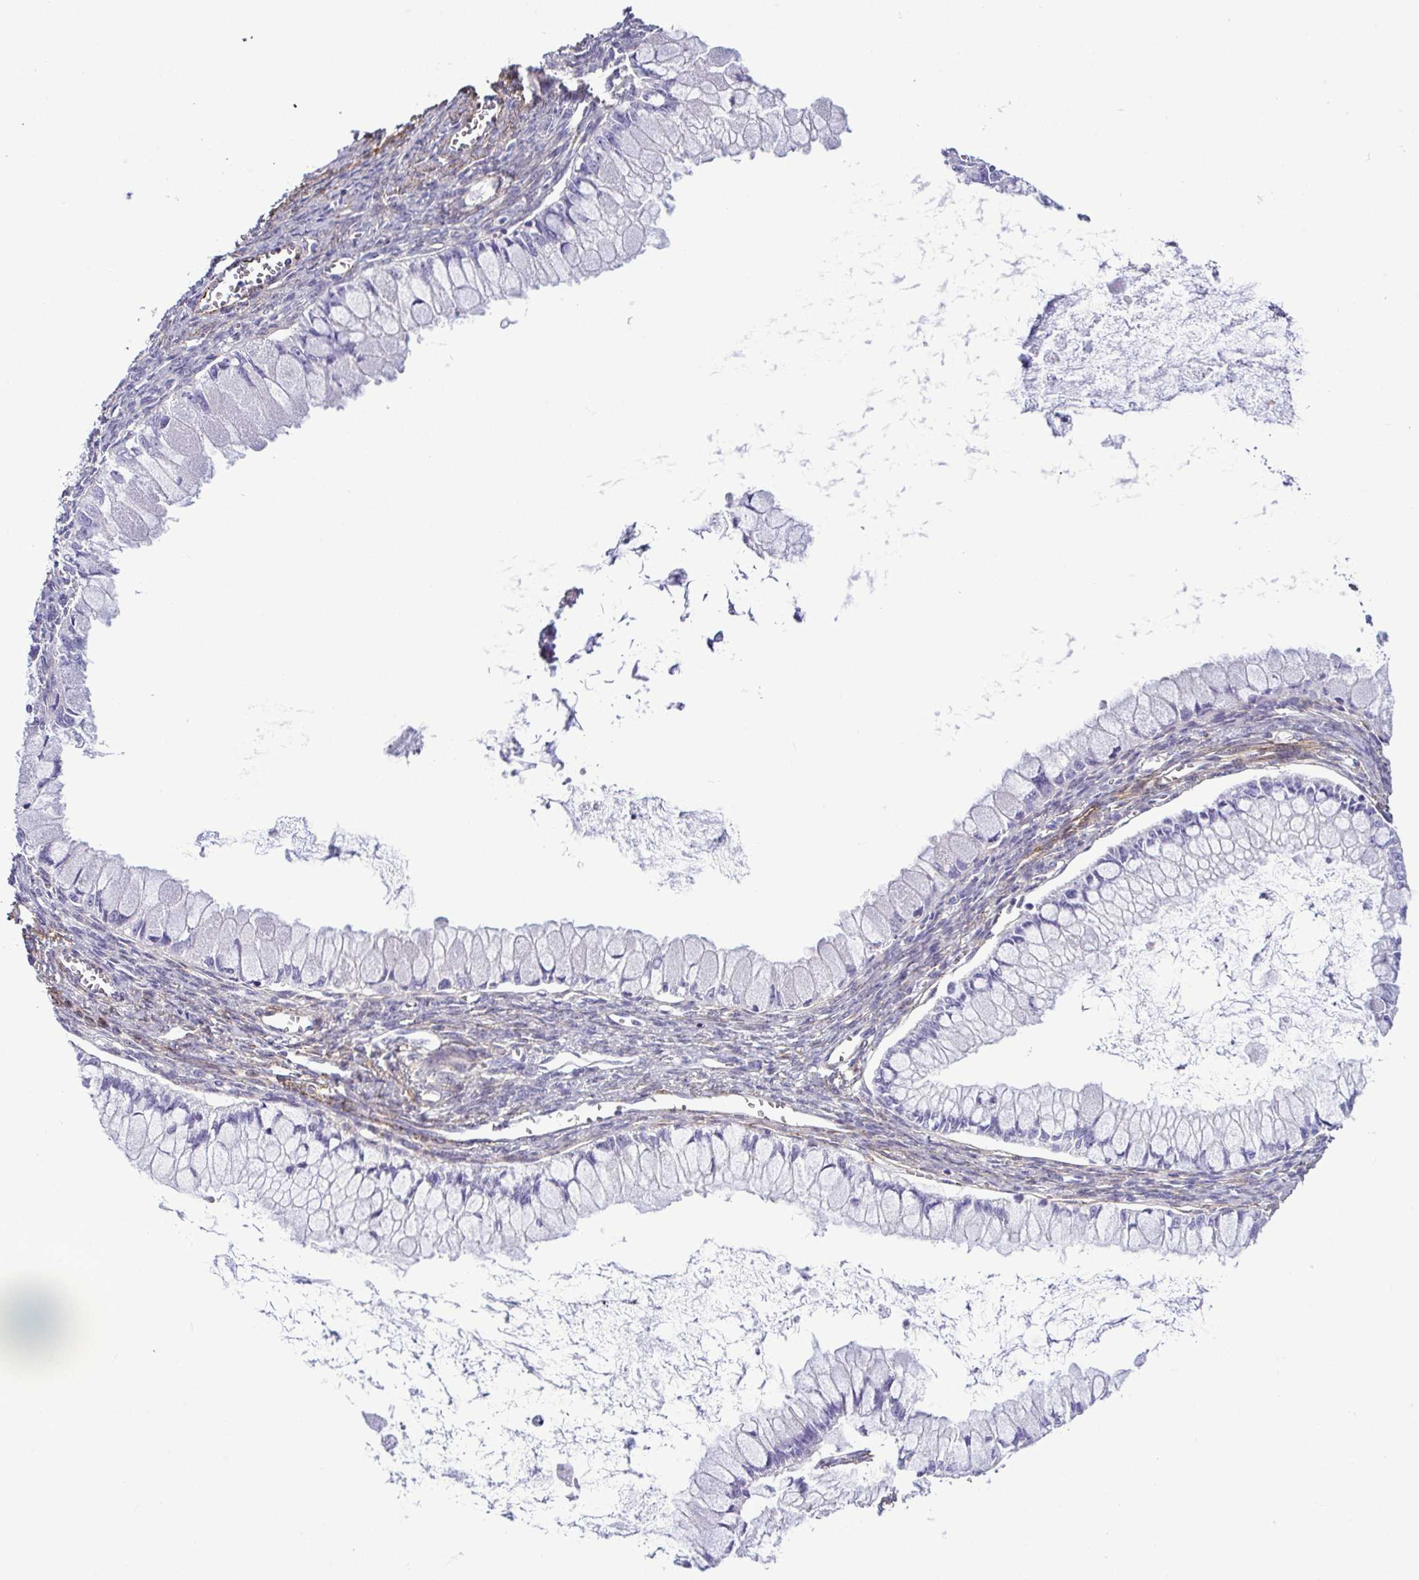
{"staining": {"intensity": "negative", "quantity": "none", "location": "none"}, "tissue": "ovarian cancer", "cell_type": "Tumor cells", "image_type": "cancer", "snomed": [{"axis": "morphology", "description": "Cystadenocarcinoma, mucinous, NOS"}, {"axis": "topography", "description": "Ovary"}], "caption": "Immunohistochemistry histopathology image of neoplastic tissue: human mucinous cystadenocarcinoma (ovarian) stained with DAB (3,3'-diaminobenzidine) exhibits no significant protein positivity in tumor cells.", "gene": "SYNPO2L", "patient": {"sex": "female", "age": 34}}